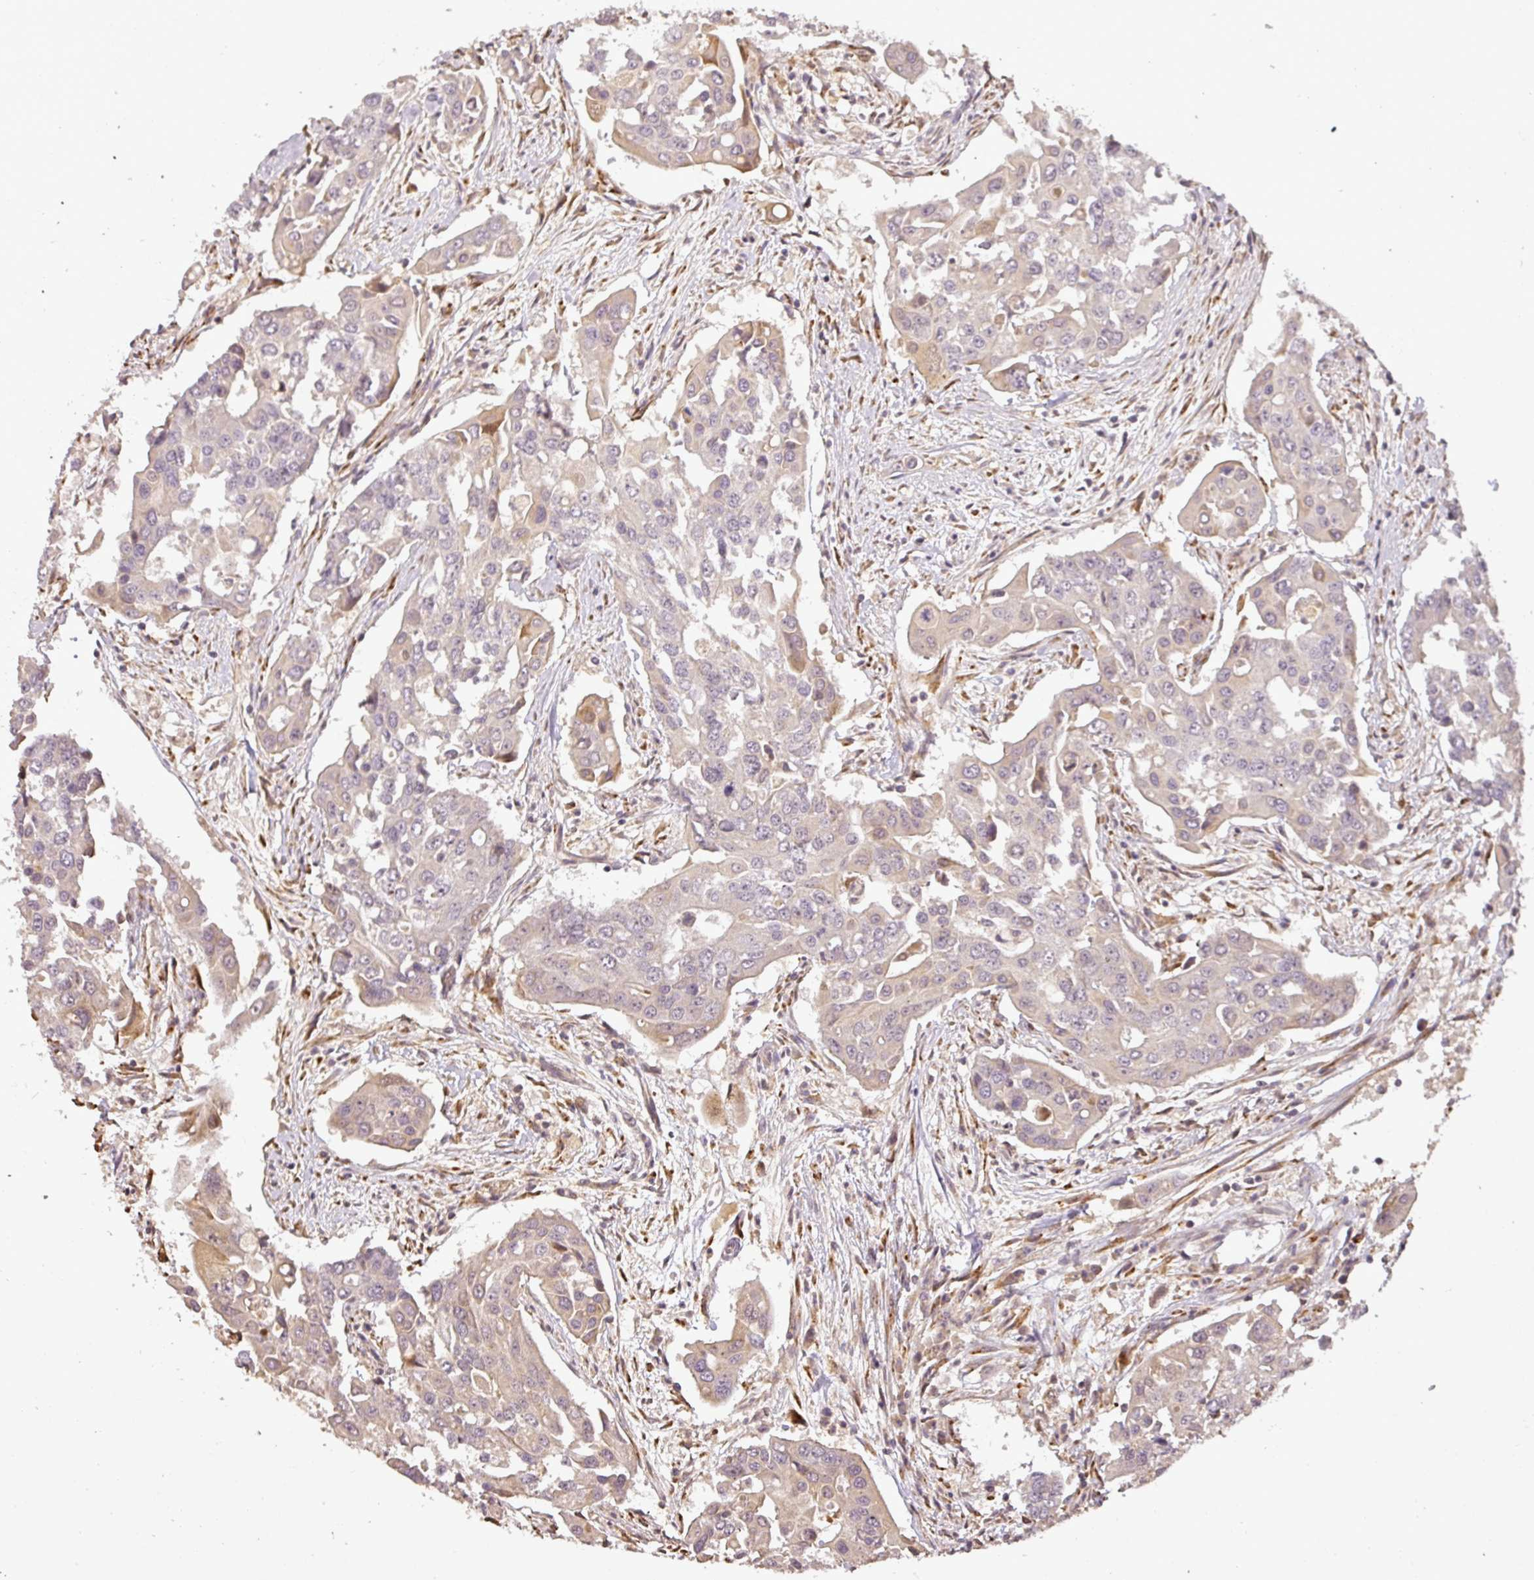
{"staining": {"intensity": "weak", "quantity": "25%-75%", "location": "cytoplasmic/membranous,nuclear"}, "tissue": "colorectal cancer", "cell_type": "Tumor cells", "image_type": "cancer", "snomed": [{"axis": "morphology", "description": "Adenocarcinoma, NOS"}, {"axis": "topography", "description": "Colon"}], "caption": "DAB immunohistochemical staining of human colorectal cancer demonstrates weak cytoplasmic/membranous and nuclear protein positivity in approximately 25%-75% of tumor cells.", "gene": "FAIM", "patient": {"sex": "male", "age": 77}}